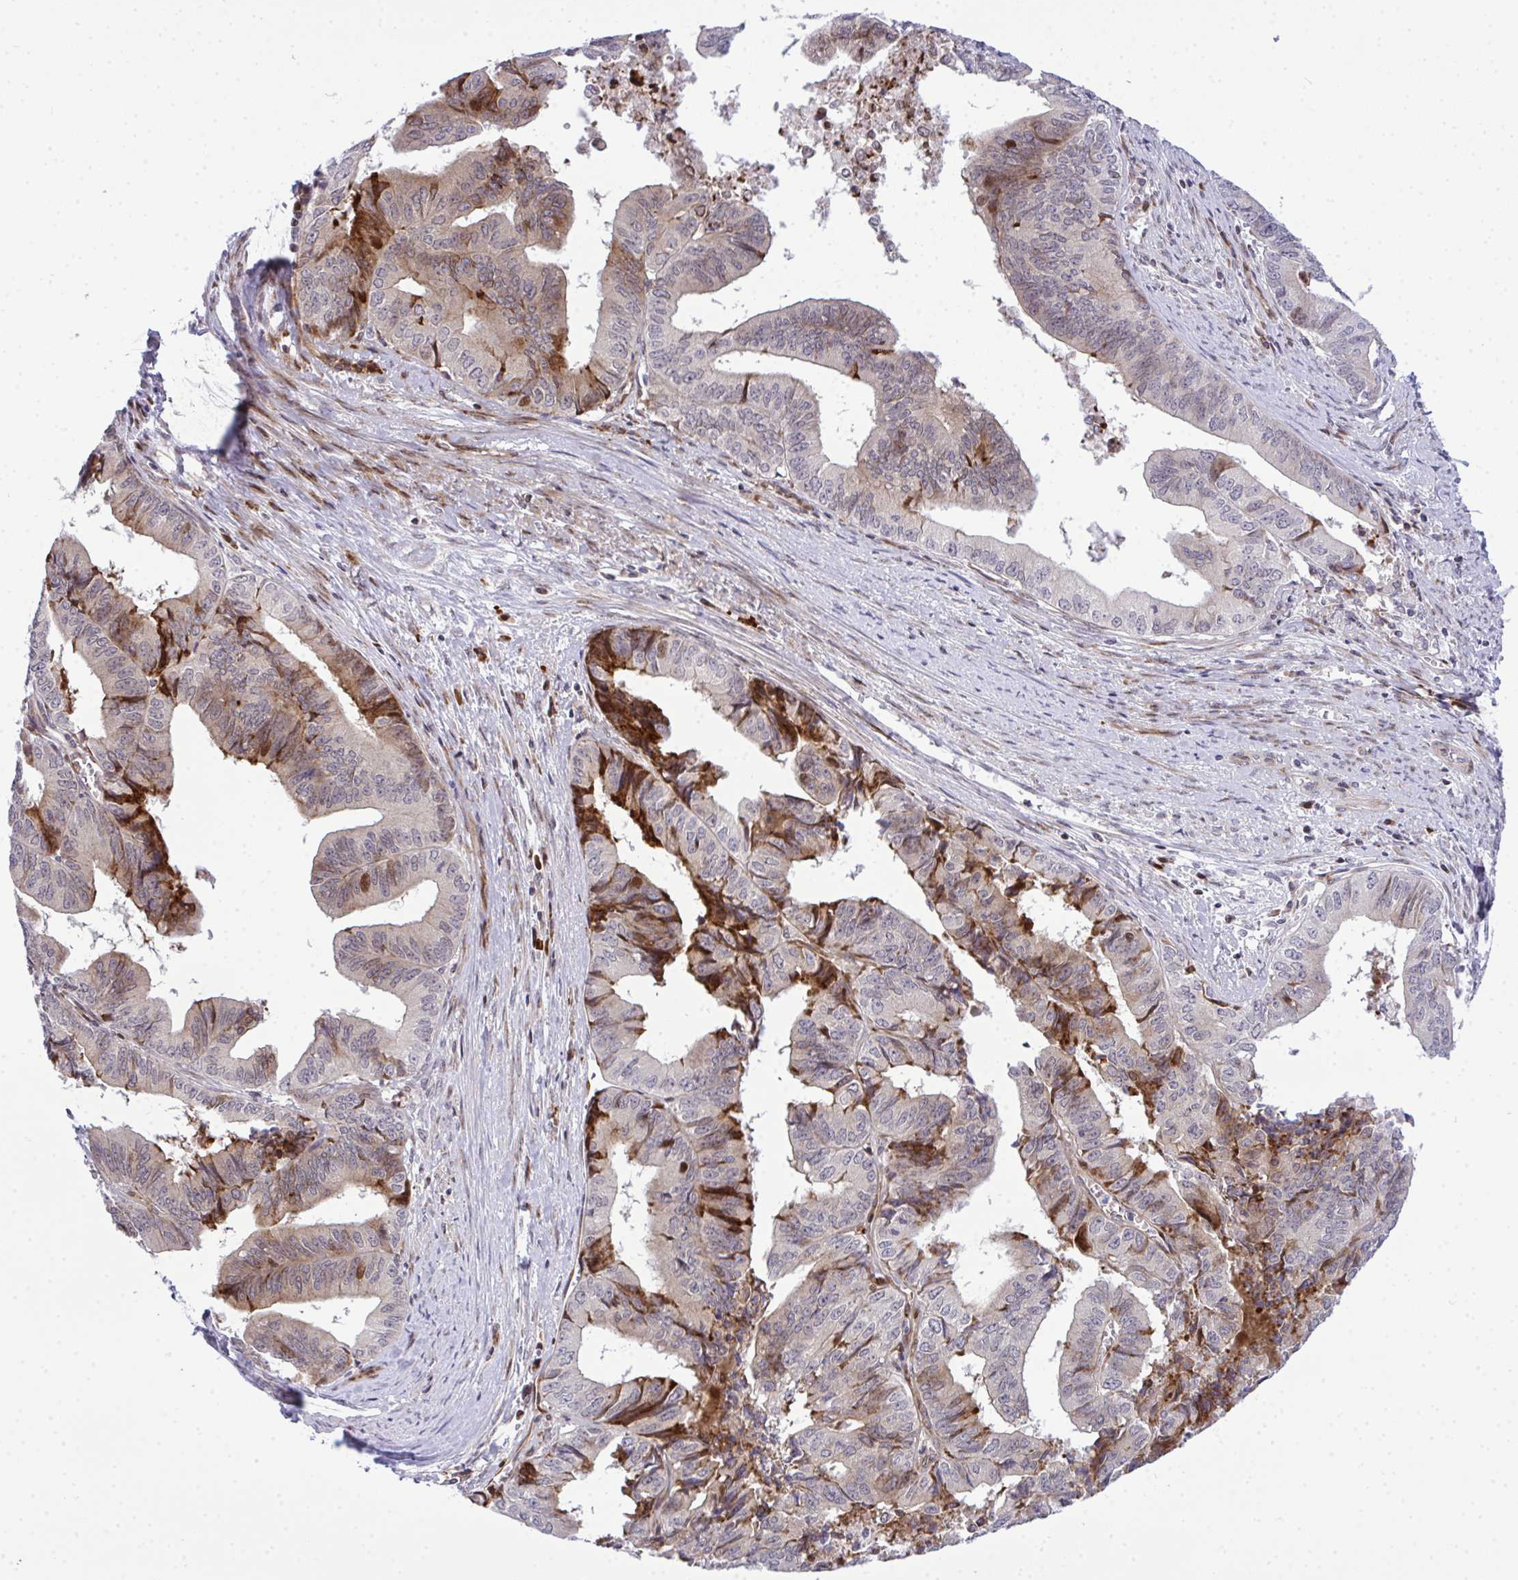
{"staining": {"intensity": "moderate", "quantity": "<25%", "location": "cytoplasmic/membranous,nuclear"}, "tissue": "endometrial cancer", "cell_type": "Tumor cells", "image_type": "cancer", "snomed": [{"axis": "morphology", "description": "Adenocarcinoma, NOS"}, {"axis": "topography", "description": "Endometrium"}], "caption": "Protein staining displays moderate cytoplasmic/membranous and nuclear expression in about <25% of tumor cells in adenocarcinoma (endometrial).", "gene": "CASTOR2", "patient": {"sex": "female", "age": 65}}